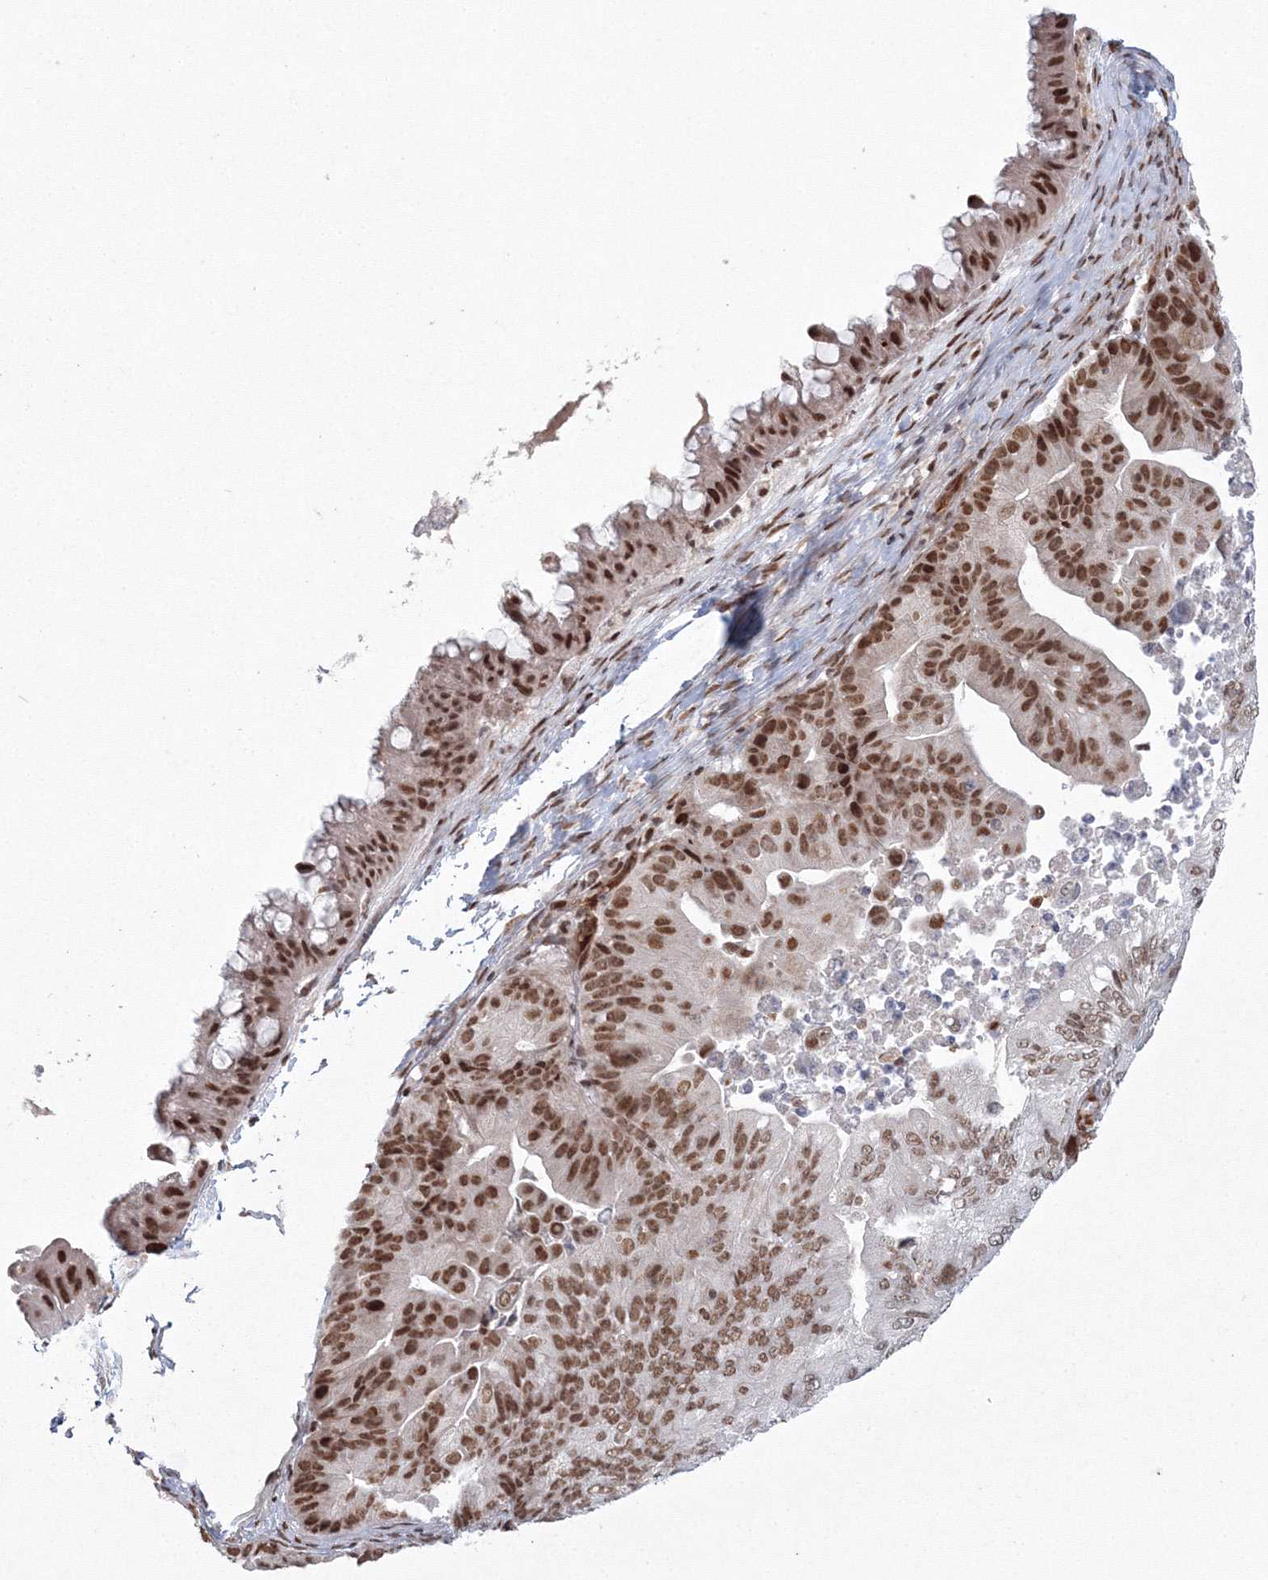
{"staining": {"intensity": "moderate", "quantity": ">75%", "location": "nuclear"}, "tissue": "ovarian cancer", "cell_type": "Tumor cells", "image_type": "cancer", "snomed": [{"axis": "morphology", "description": "Cystadenocarcinoma, mucinous, NOS"}, {"axis": "topography", "description": "Ovary"}], "caption": "An image of human ovarian cancer (mucinous cystadenocarcinoma) stained for a protein exhibits moderate nuclear brown staining in tumor cells.", "gene": "C3orf33", "patient": {"sex": "female", "age": 61}}